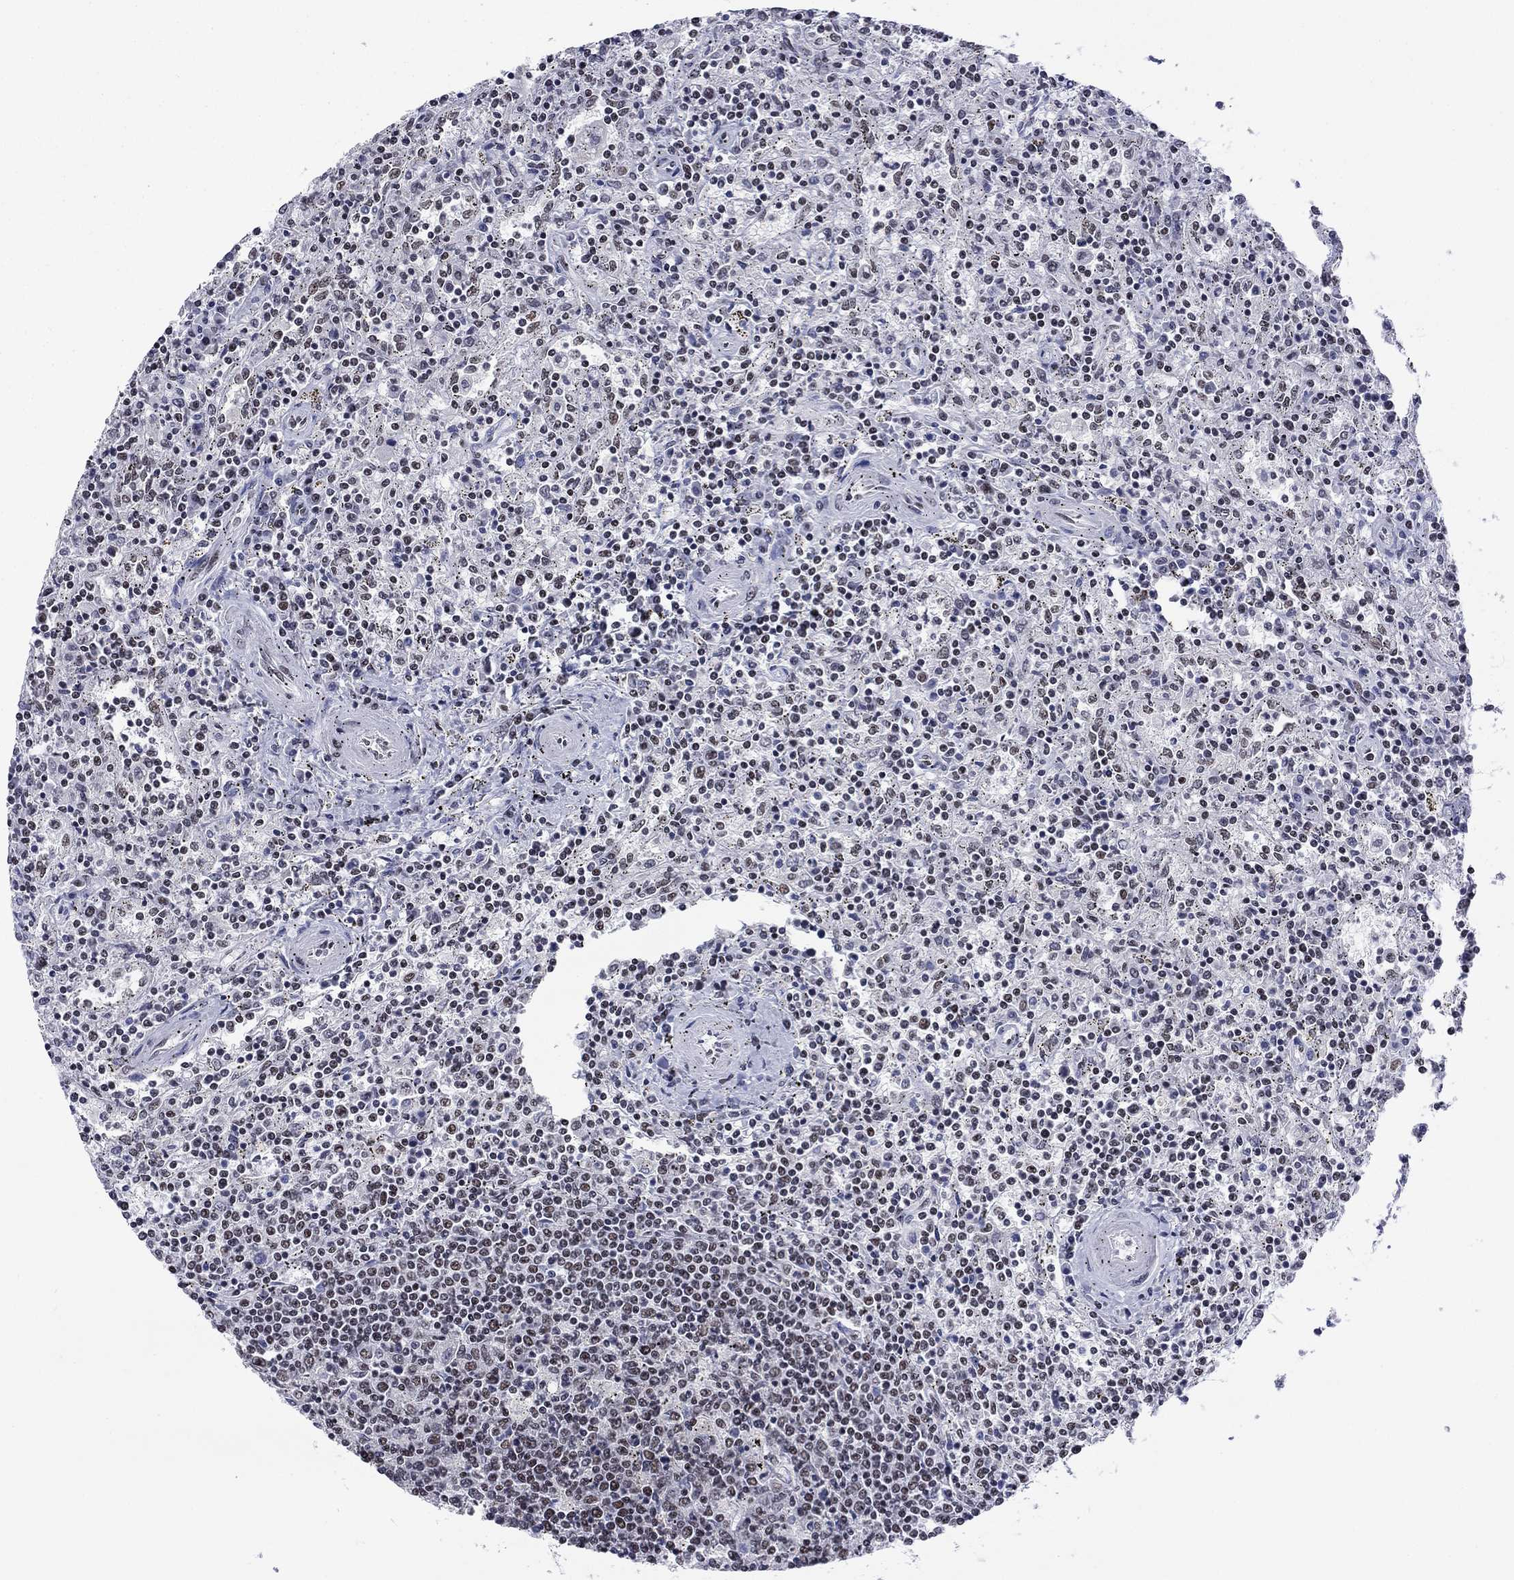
{"staining": {"intensity": "negative", "quantity": "none", "location": "none"}, "tissue": "lymphoma", "cell_type": "Tumor cells", "image_type": "cancer", "snomed": [{"axis": "morphology", "description": "Malignant lymphoma, non-Hodgkin's type, Low grade"}, {"axis": "topography", "description": "Spleen"}], "caption": "Human lymphoma stained for a protein using immunohistochemistry shows no positivity in tumor cells.", "gene": "ETV5", "patient": {"sex": "male", "age": 62}}